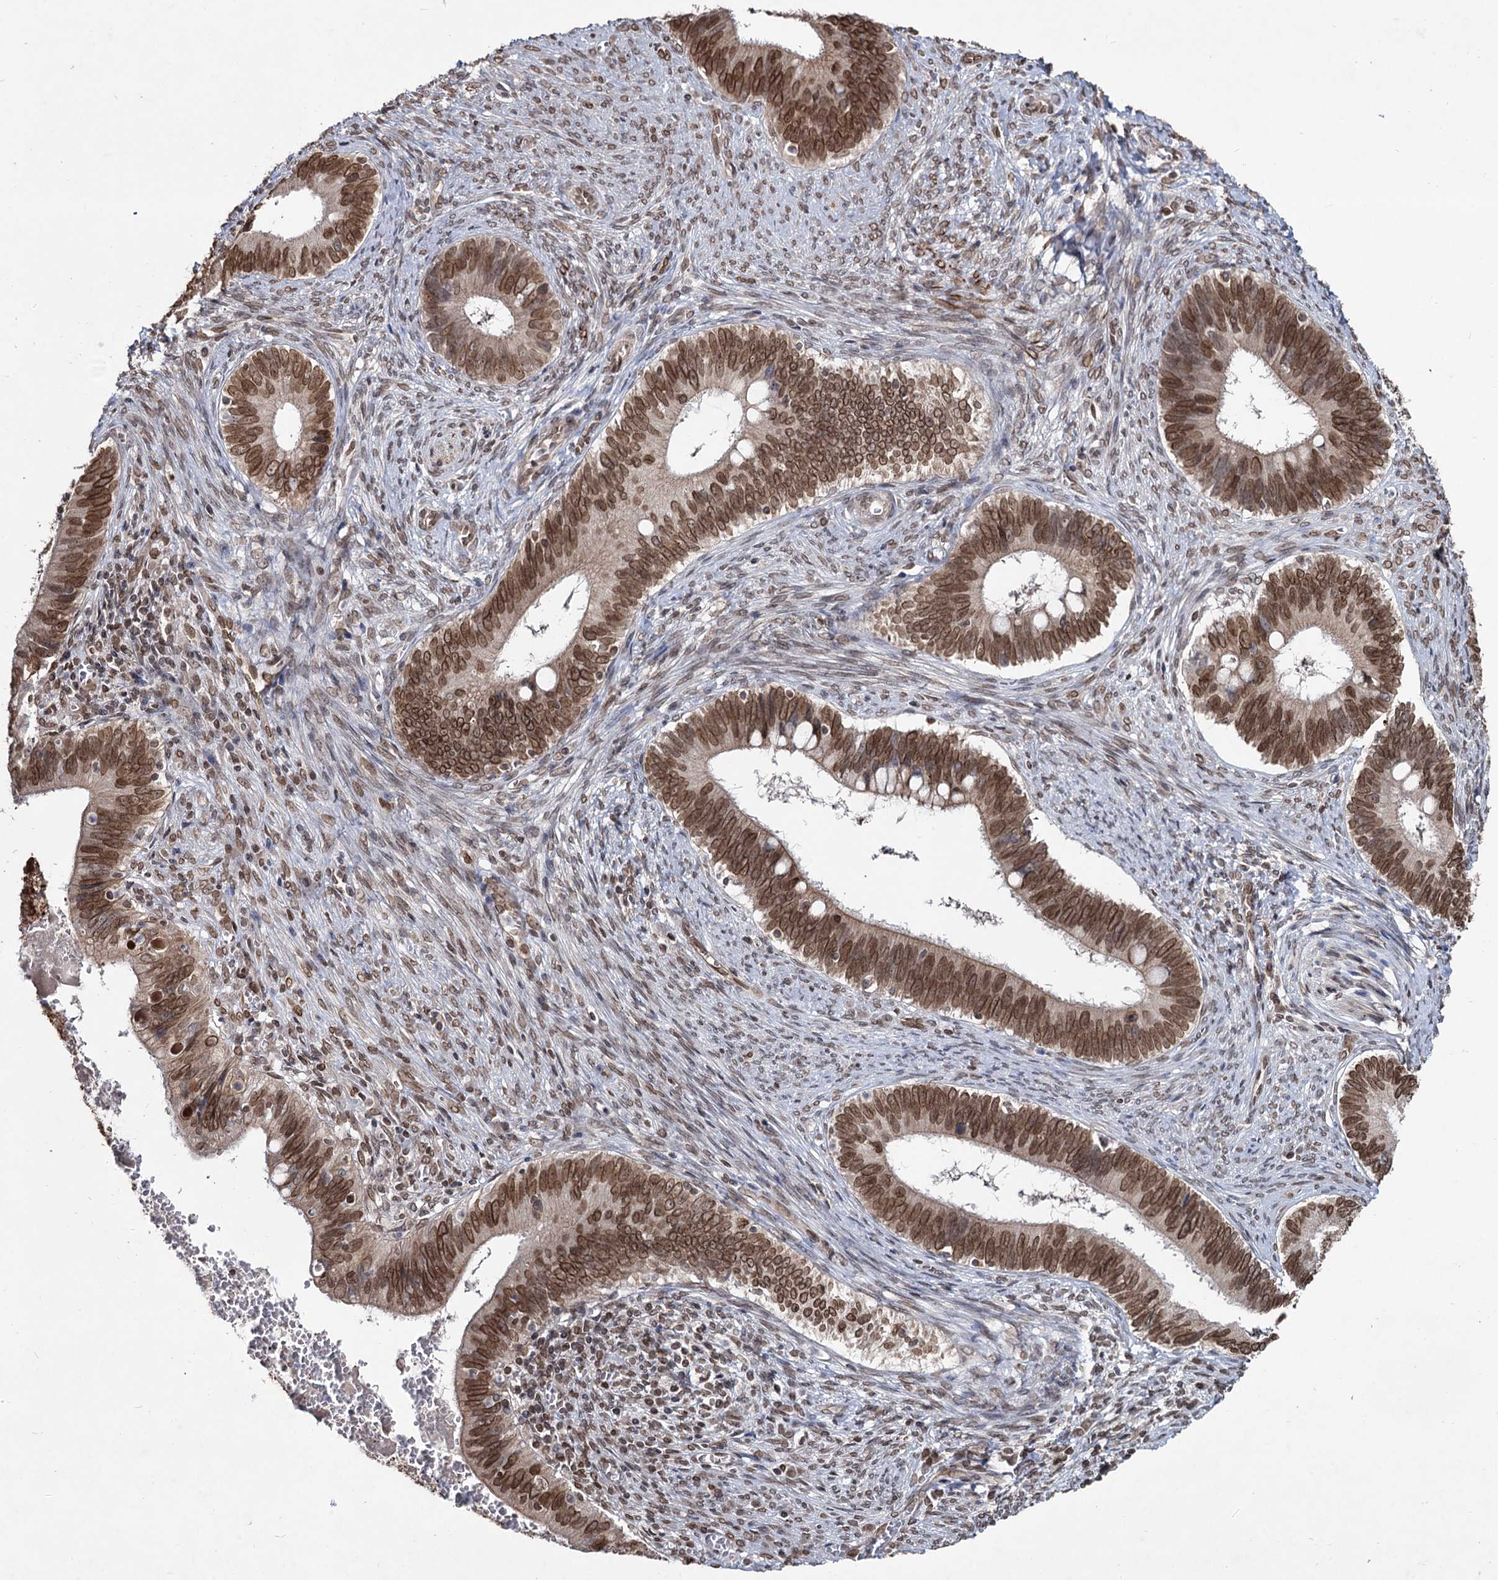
{"staining": {"intensity": "moderate", "quantity": ">75%", "location": "cytoplasmic/membranous,nuclear"}, "tissue": "cervical cancer", "cell_type": "Tumor cells", "image_type": "cancer", "snomed": [{"axis": "morphology", "description": "Adenocarcinoma, NOS"}, {"axis": "topography", "description": "Cervix"}], "caption": "Protein expression analysis of human adenocarcinoma (cervical) reveals moderate cytoplasmic/membranous and nuclear expression in approximately >75% of tumor cells.", "gene": "RNF6", "patient": {"sex": "female", "age": 42}}